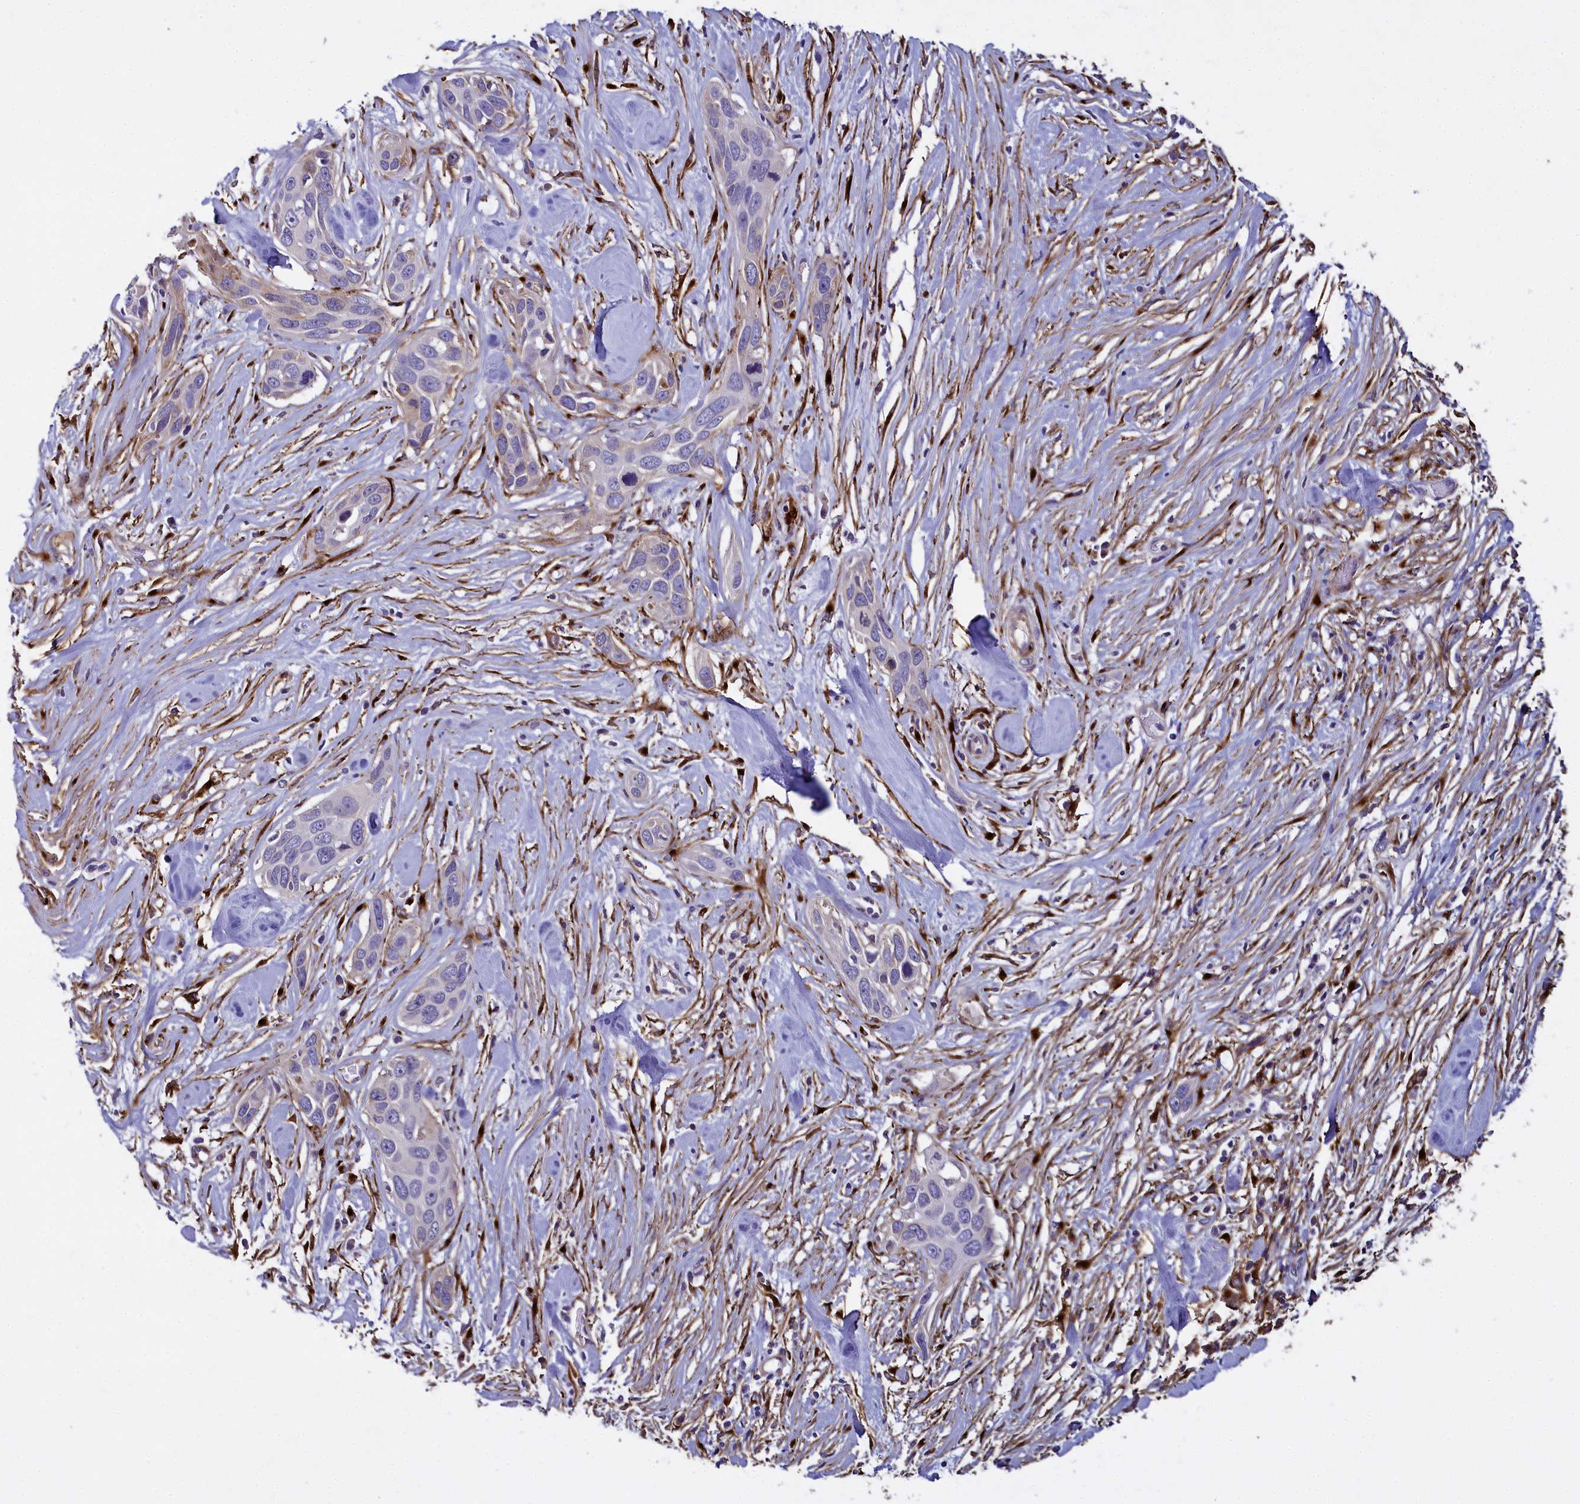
{"staining": {"intensity": "negative", "quantity": "none", "location": "none"}, "tissue": "pancreatic cancer", "cell_type": "Tumor cells", "image_type": "cancer", "snomed": [{"axis": "morphology", "description": "Adenocarcinoma, NOS"}, {"axis": "topography", "description": "Pancreas"}], "caption": "Tumor cells show no significant positivity in adenocarcinoma (pancreatic).", "gene": "MRC2", "patient": {"sex": "female", "age": 60}}